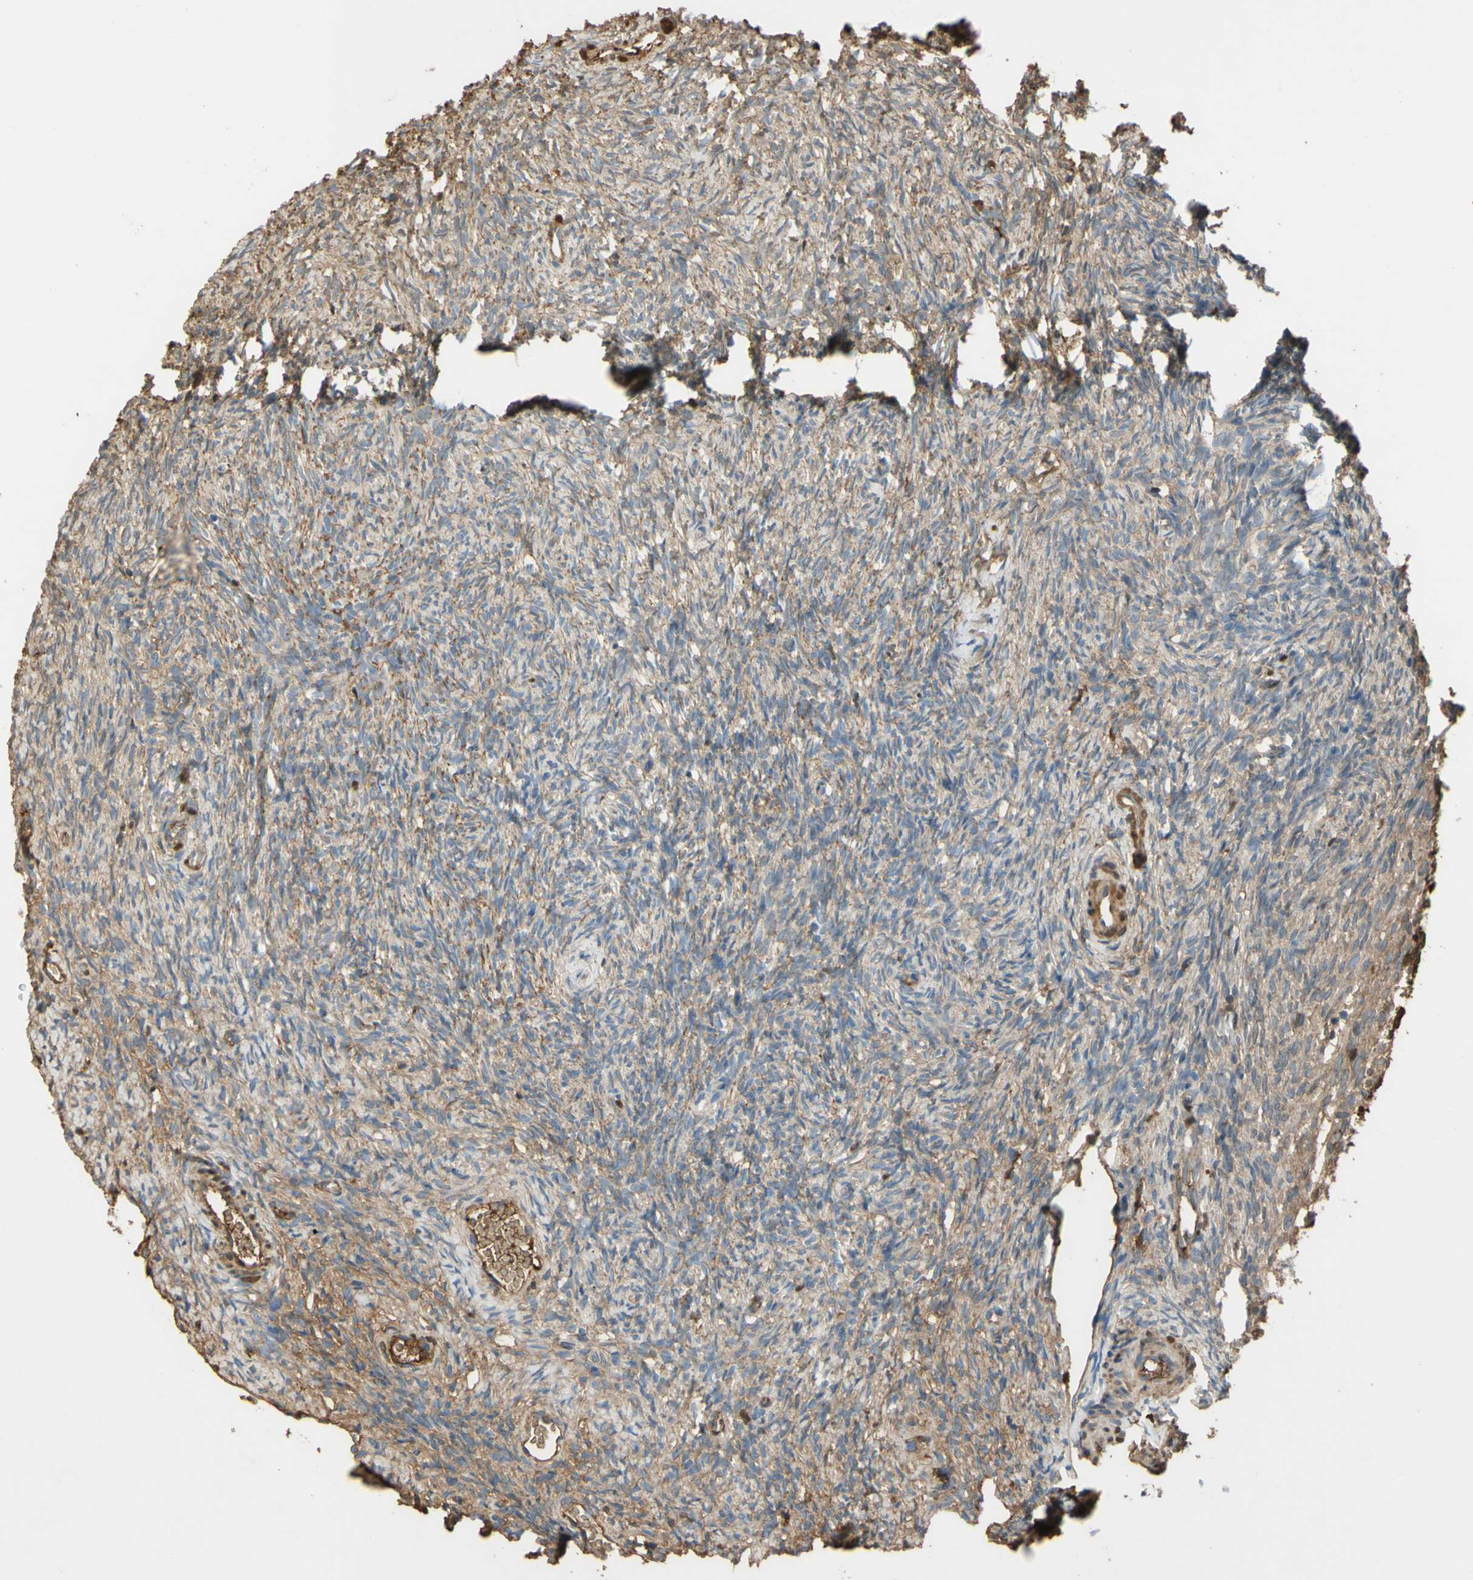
{"staining": {"intensity": "moderate", "quantity": ">75%", "location": "cytoplasmic/membranous"}, "tissue": "ovary", "cell_type": "Ovarian stroma cells", "image_type": "normal", "snomed": [{"axis": "morphology", "description": "Normal tissue, NOS"}, {"axis": "topography", "description": "Ovary"}], "caption": "A brown stain shows moderate cytoplasmic/membranous expression of a protein in ovarian stroma cells of unremarkable ovary.", "gene": "TIMP2", "patient": {"sex": "female", "age": 35}}